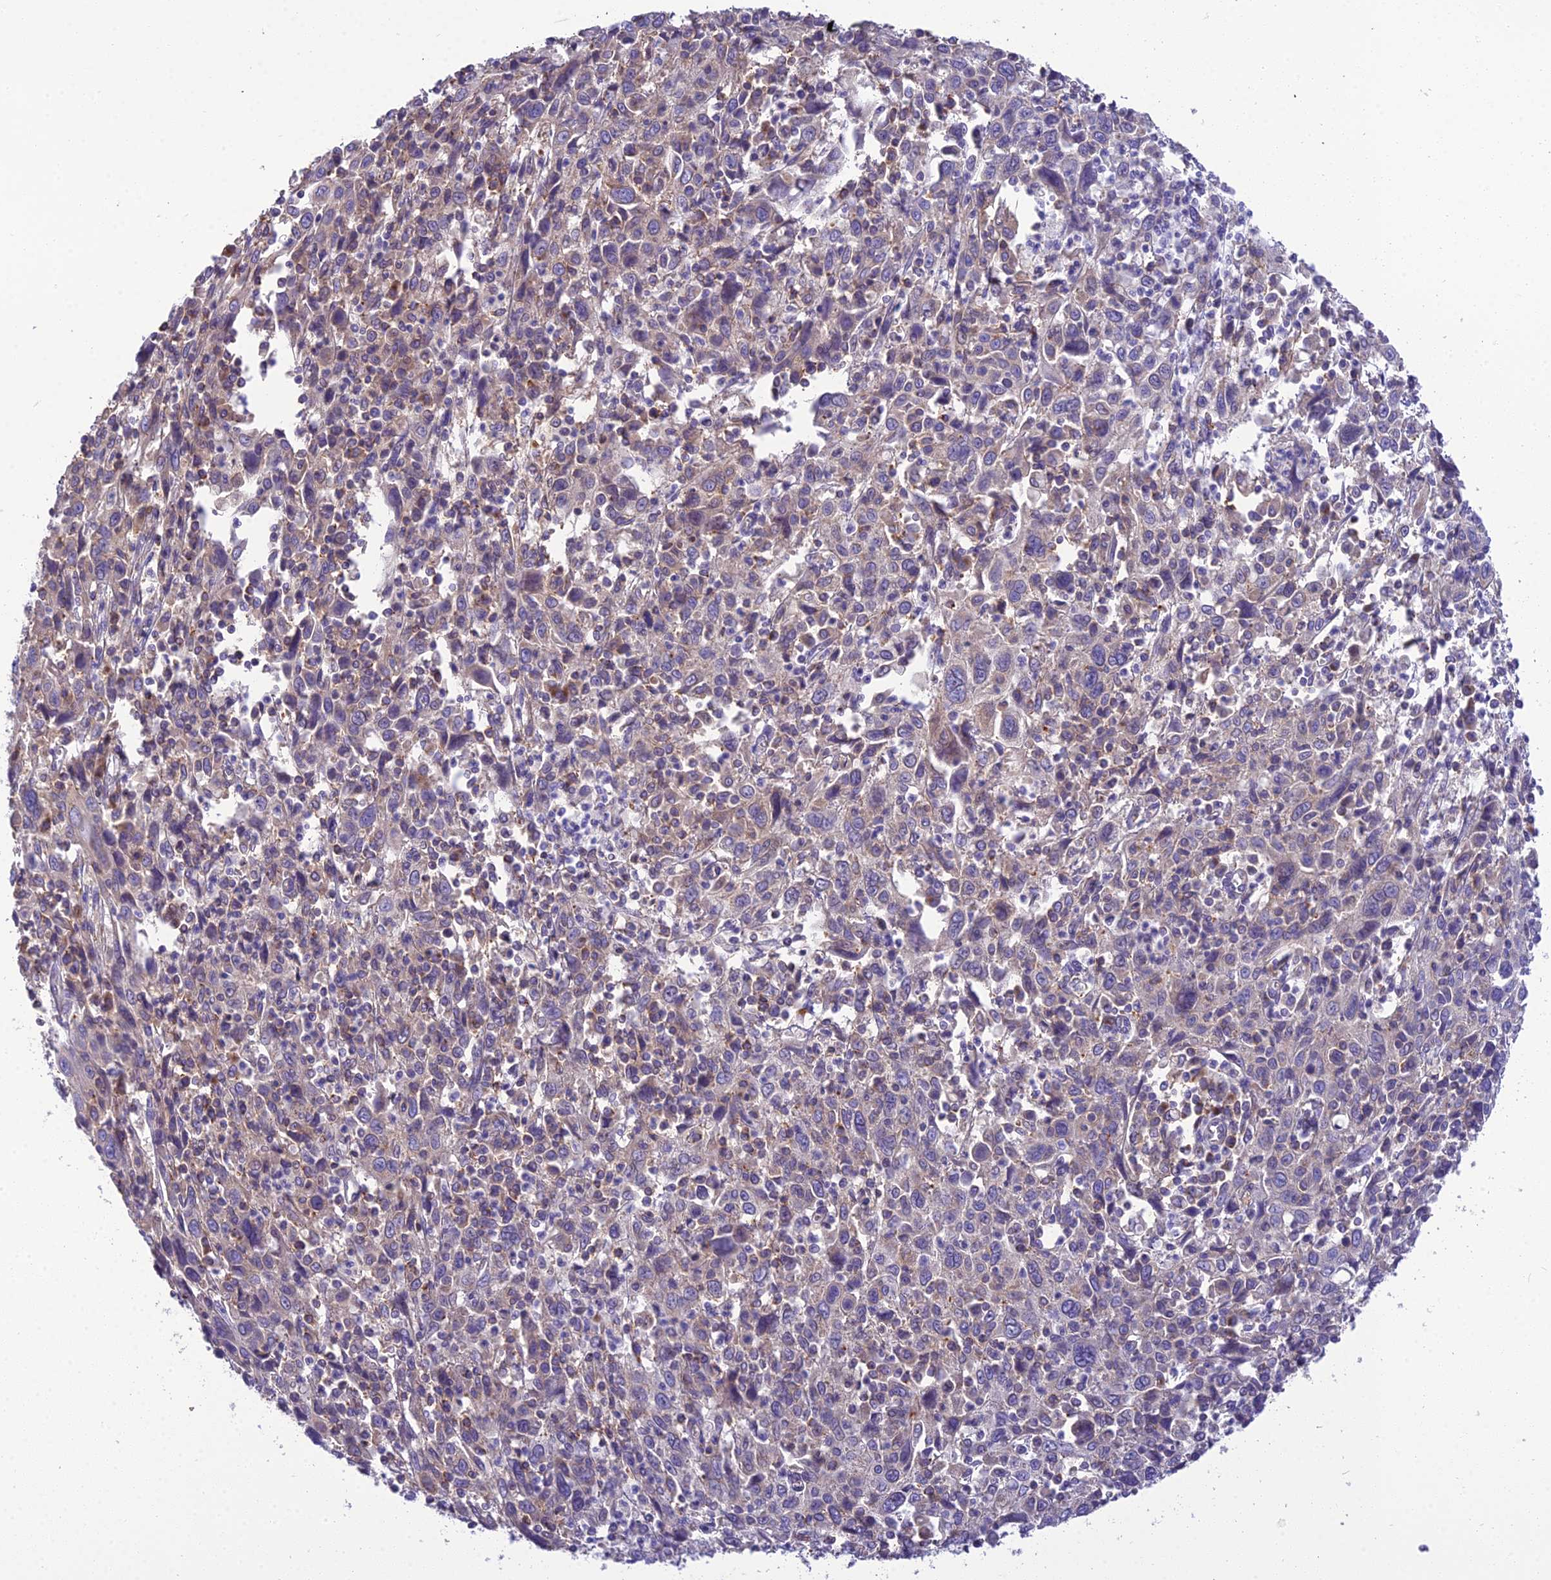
{"staining": {"intensity": "weak", "quantity": "<25%", "location": "cytoplasmic/membranous"}, "tissue": "cervical cancer", "cell_type": "Tumor cells", "image_type": "cancer", "snomed": [{"axis": "morphology", "description": "Squamous cell carcinoma, NOS"}, {"axis": "topography", "description": "Cervix"}], "caption": "High magnification brightfield microscopy of squamous cell carcinoma (cervical) stained with DAB (3,3'-diaminobenzidine) (brown) and counterstained with hematoxylin (blue): tumor cells show no significant staining. (DAB IHC with hematoxylin counter stain).", "gene": "GOLPH3", "patient": {"sex": "female", "age": 46}}